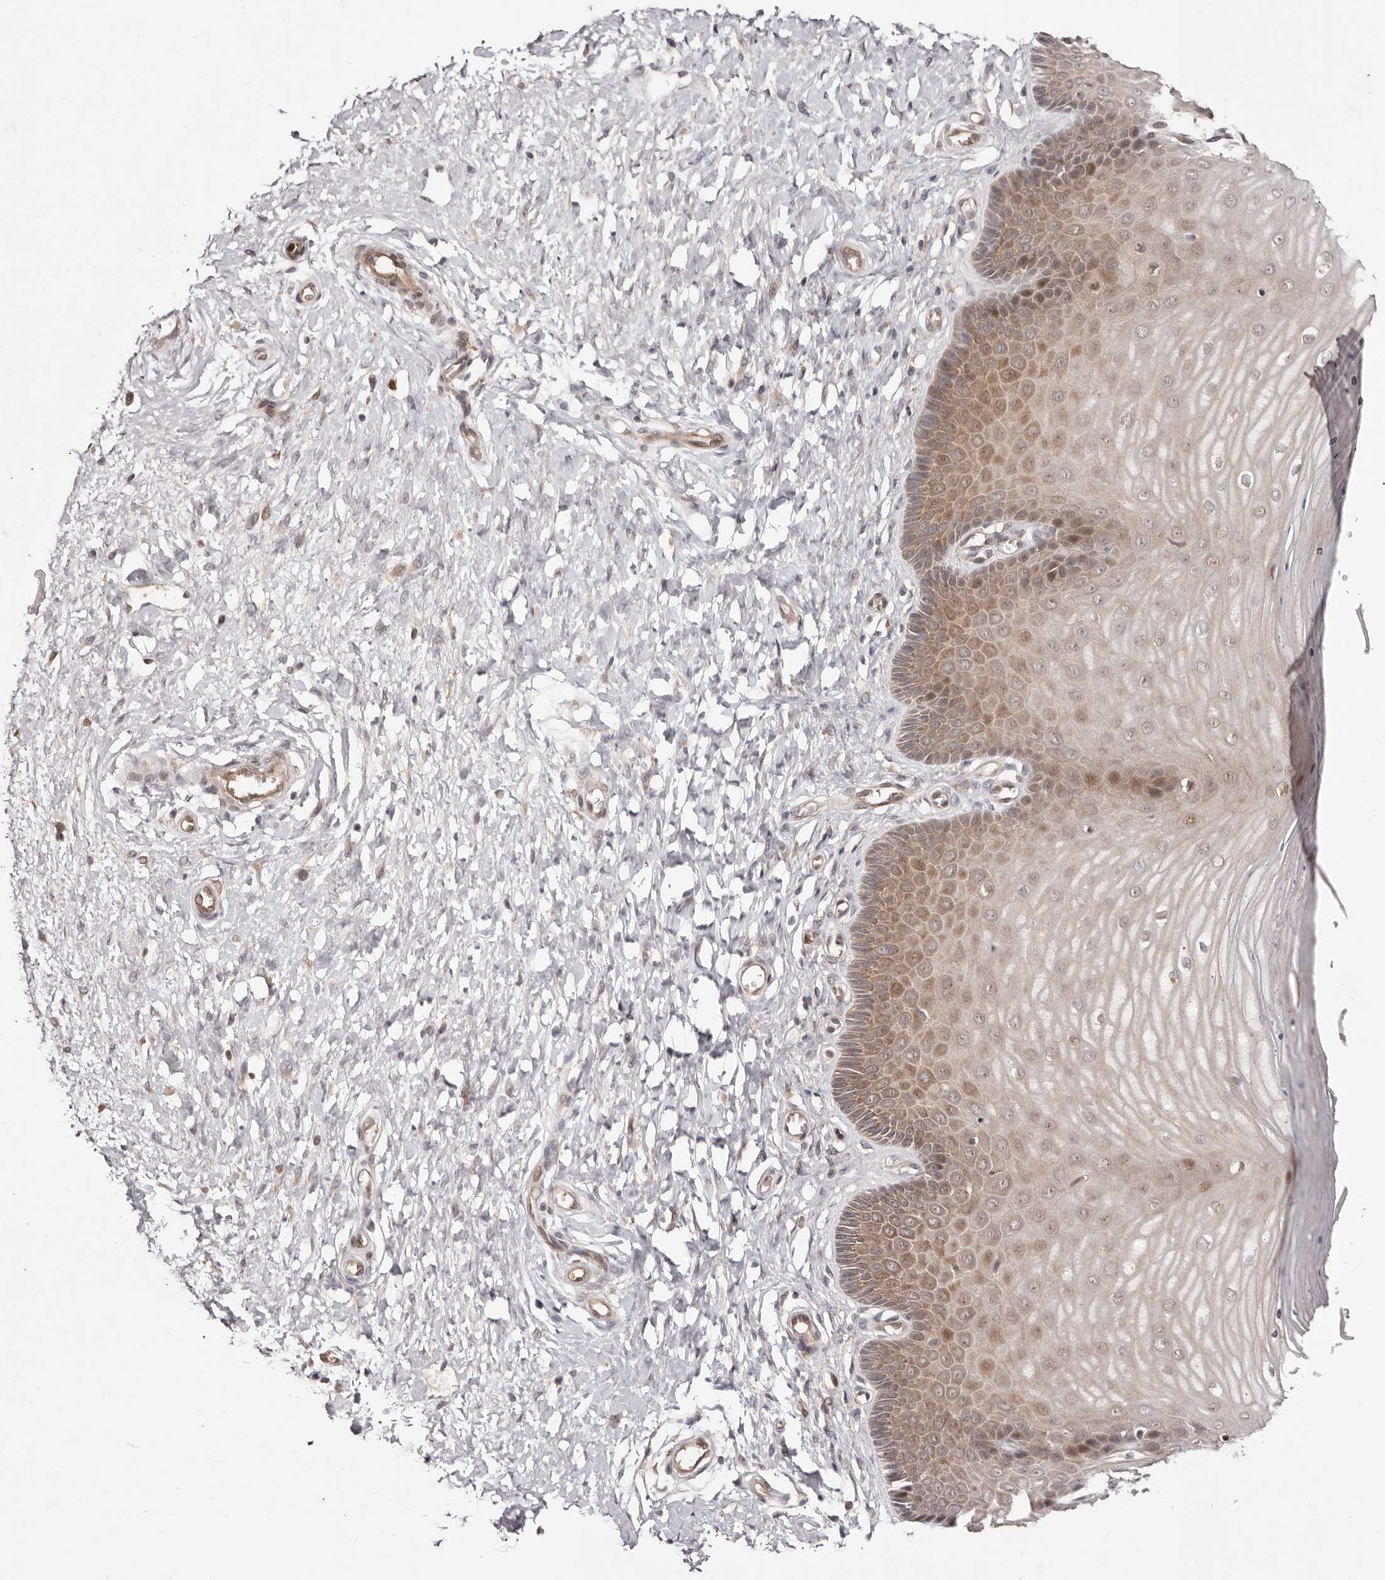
{"staining": {"intensity": "weak", "quantity": ">75%", "location": "cytoplasmic/membranous"}, "tissue": "cervix", "cell_type": "Glandular cells", "image_type": "normal", "snomed": [{"axis": "morphology", "description": "Normal tissue, NOS"}, {"axis": "topography", "description": "Cervix"}], "caption": "The image demonstrates immunohistochemical staining of normal cervix. There is weak cytoplasmic/membranous positivity is appreciated in about >75% of glandular cells.", "gene": "EGR3", "patient": {"sex": "female", "age": 55}}